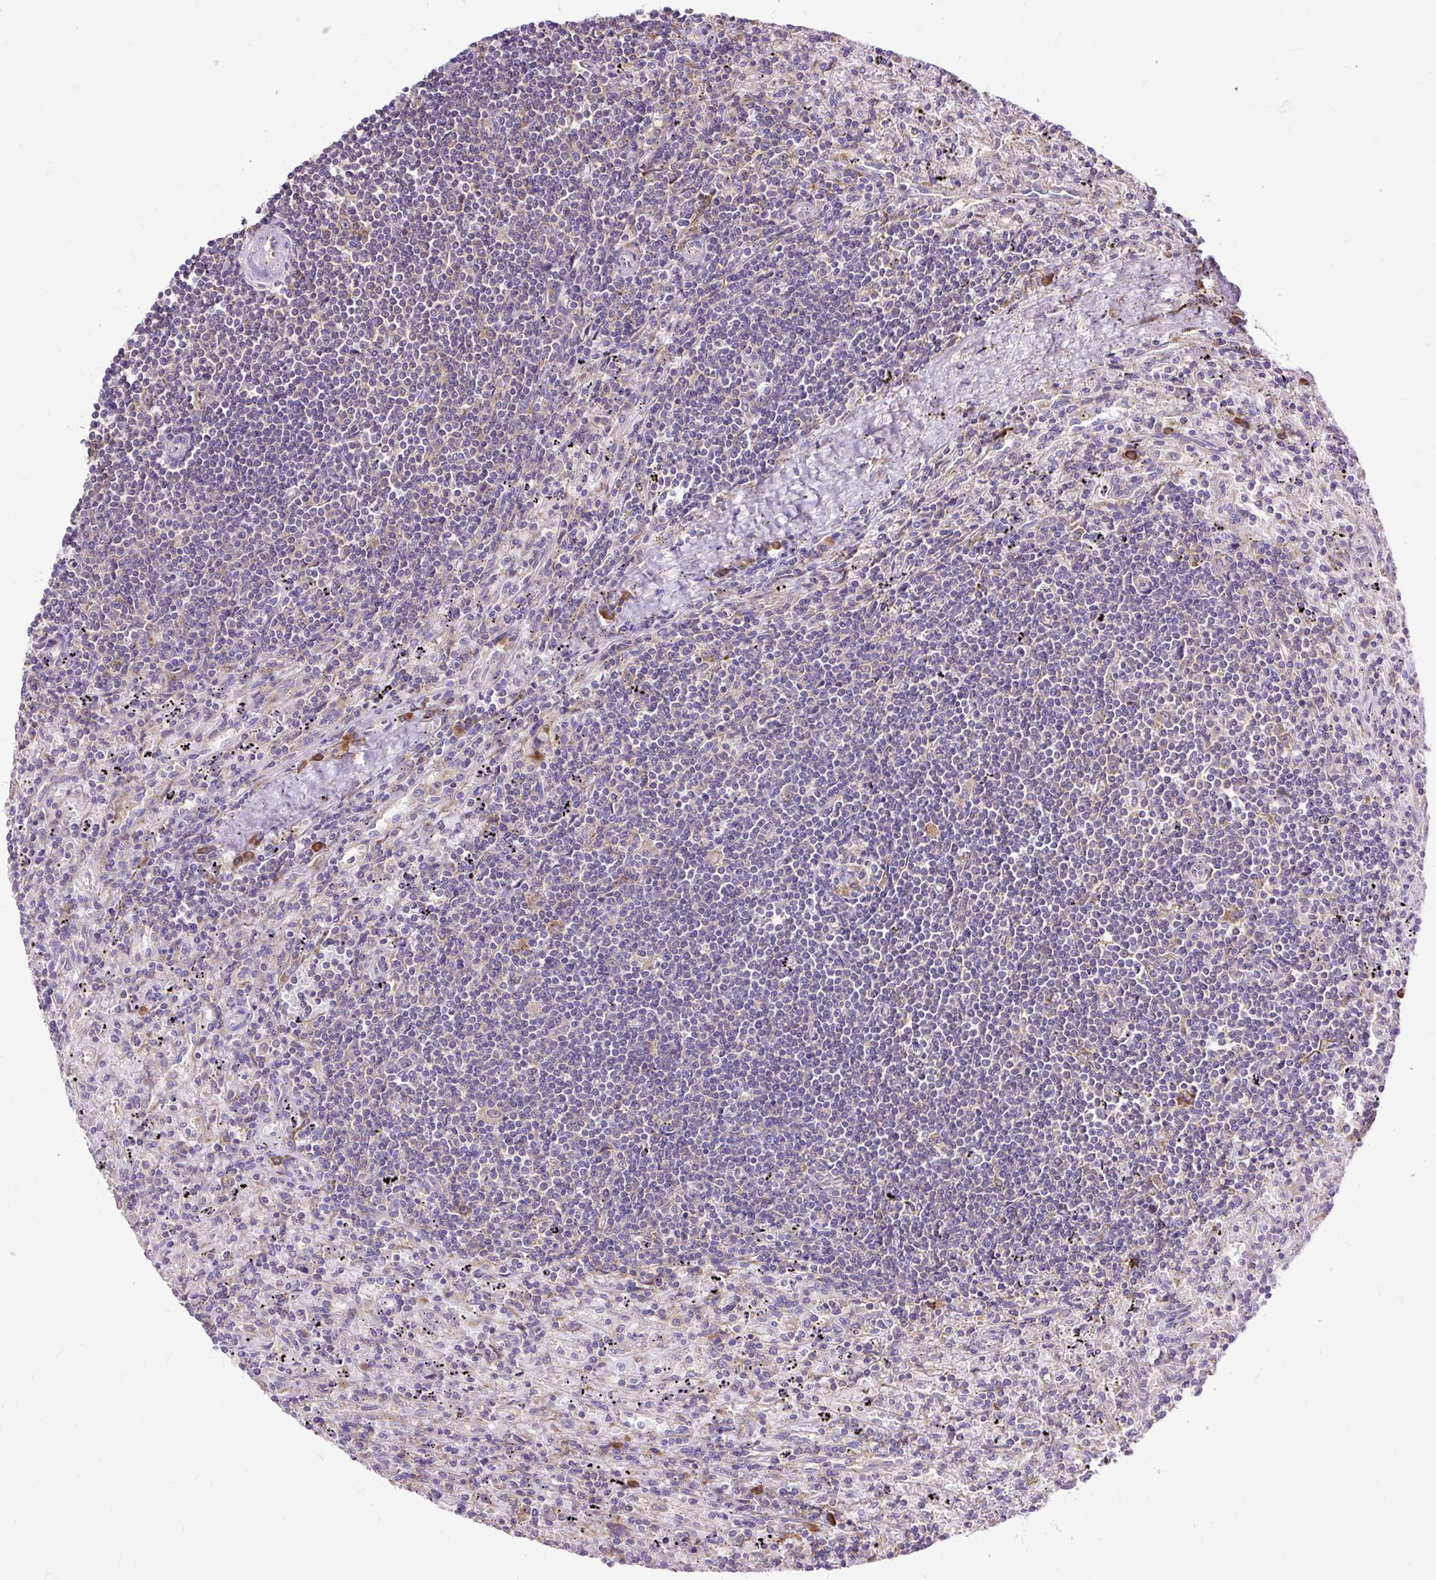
{"staining": {"intensity": "negative", "quantity": "none", "location": "none"}, "tissue": "lymphoma", "cell_type": "Tumor cells", "image_type": "cancer", "snomed": [{"axis": "morphology", "description": "Malignant lymphoma, non-Hodgkin's type, Low grade"}, {"axis": "topography", "description": "Spleen"}], "caption": "Micrograph shows no significant protein expression in tumor cells of lymphoma. (DAB (3,3'-diaminobenzidine) IHC visualized using brightfield microscopy, high magnification).", "gene": "RPS5", "patient": {"sex": "male", "age": 76}}